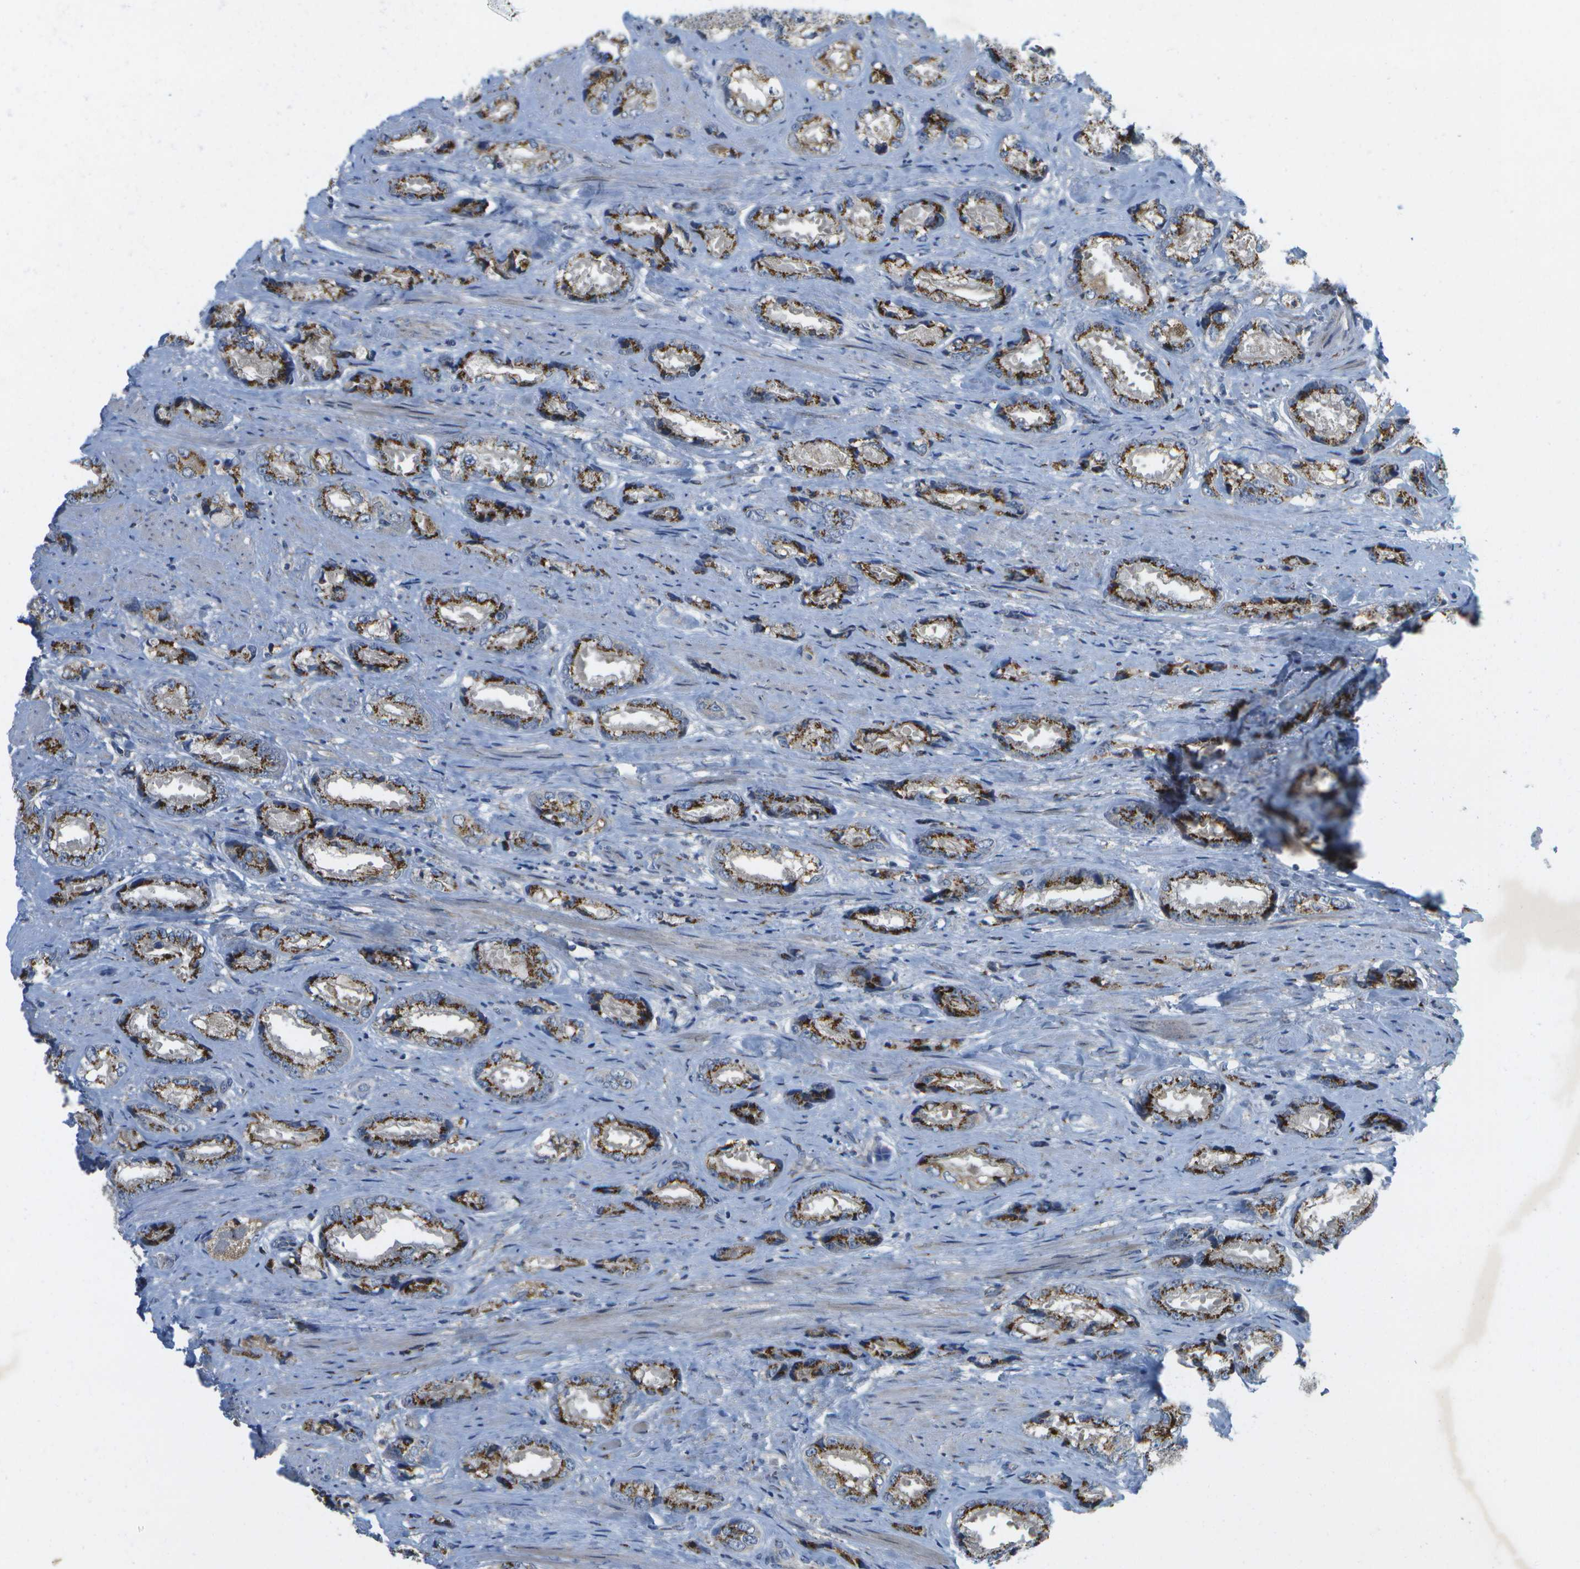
{"staining": {"intensity": "strong", "quantity": ">75%", "location": "cytoplasmic/membranous"}, "tissue": "prostate cancer", "cell_type": "Tumor cells", "image_type": "cancer", "snomed": [{"axis": "morphology", "description": "Adenocarcinoma, High grade"}, {"axis": "topography", "description": "Prostate"}], "caption": "Immunohistochemical staining of human prostate cancer (adenocarcinoma (high-grade)) exhibits high levels of strong cytoplasmic/membranous protein staining in approximately >75% of tumor cells.", "gene": "QSOX2", "patient": {"sex": "male", "age": 61}}